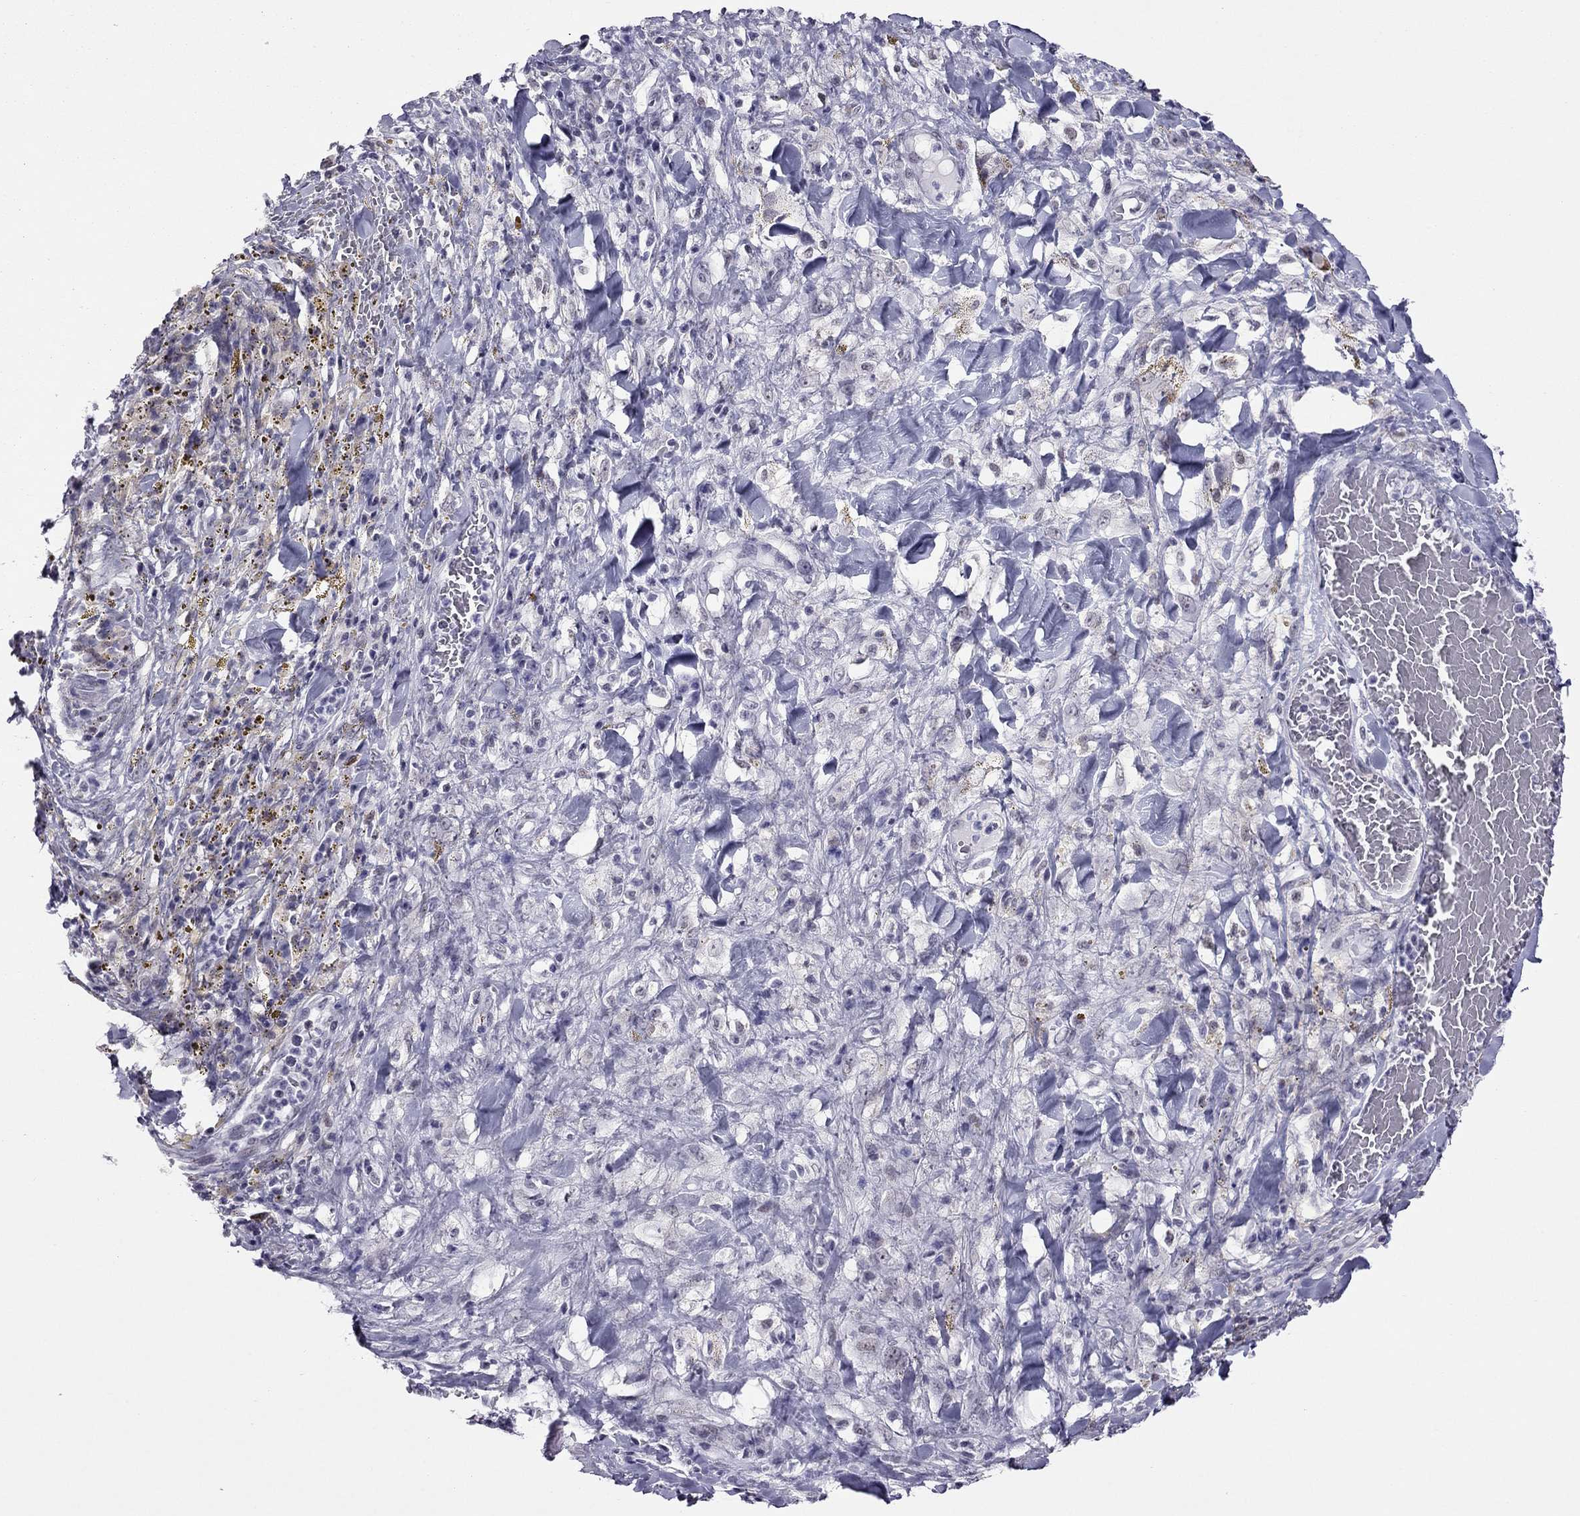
{"staining": {"intensity": "negative", "quantity": "none", "location": "none"}, "tissue": "melanoma", "cell_type": "Tumor cells", "image_type": "cancer", "snomed": [{"axis": "morphology", "description": "Malignant melanoma, NOS"}, {"axis": "topography", "description": "Skin"}], "caption": "Immunohistochemistry (IHC) micrograph of neoplastic tissue: melanoma stained with DAB exhibits no significant protein positivity in tumor cells.", "gene": "ZNF646", "patient": {"sex": "female", "age": 91}}